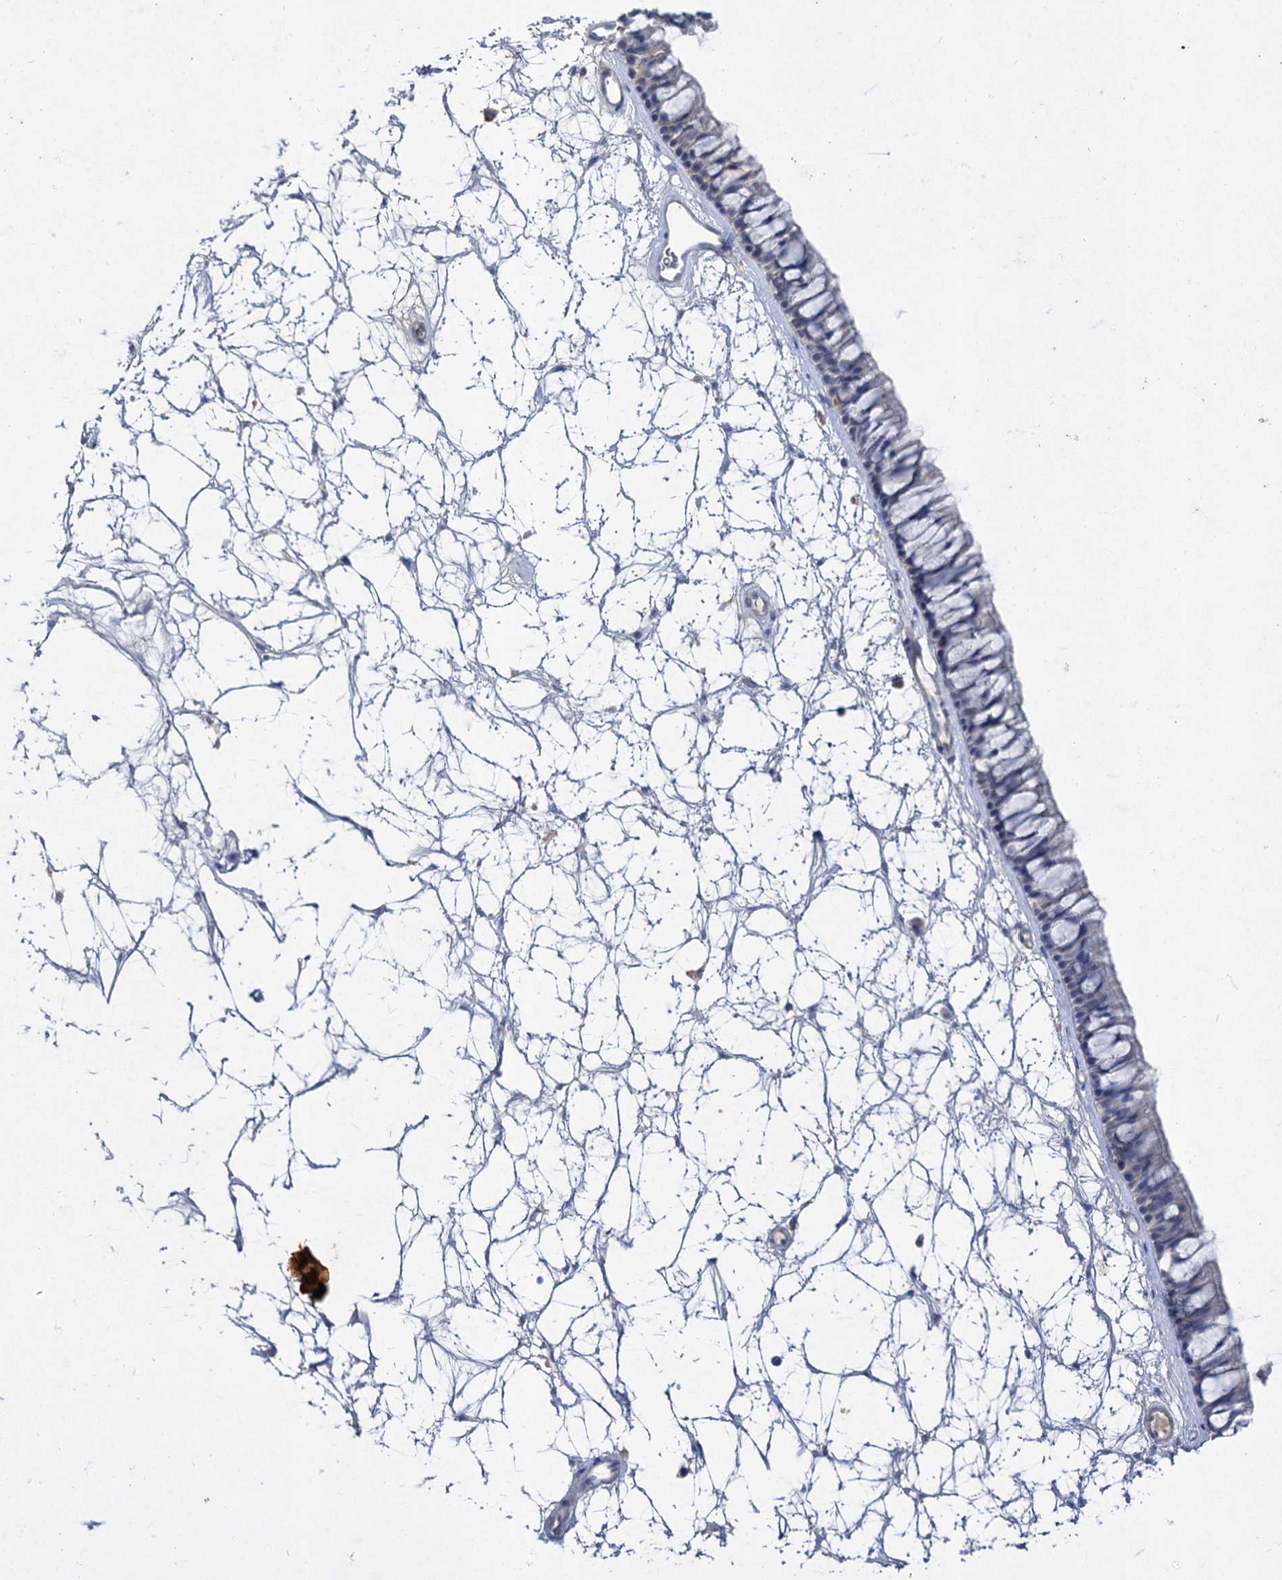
{"staining": {"intensity": "negative", "quantity": "none", "location": "none"}, "tissue": "nasopharynx", "cell_type": "Respiratory epithelial cells", "image_type": "normal", "snomed": [{"axis": "morphology", "description": "Normal tissue, NOS"}, {"axis": "topography", "description": "Nasopharynx"}], "caption": "Micrograph shows no significant protein positivity in respiratory epithelial cells of unremarkable nasopharynx. The staining is performed using DAB brown chromogen with nuclei counter-stained in using hematoxylin.", "gene": "ATP4A", "patient": {"sex": "male", "age": 64}}